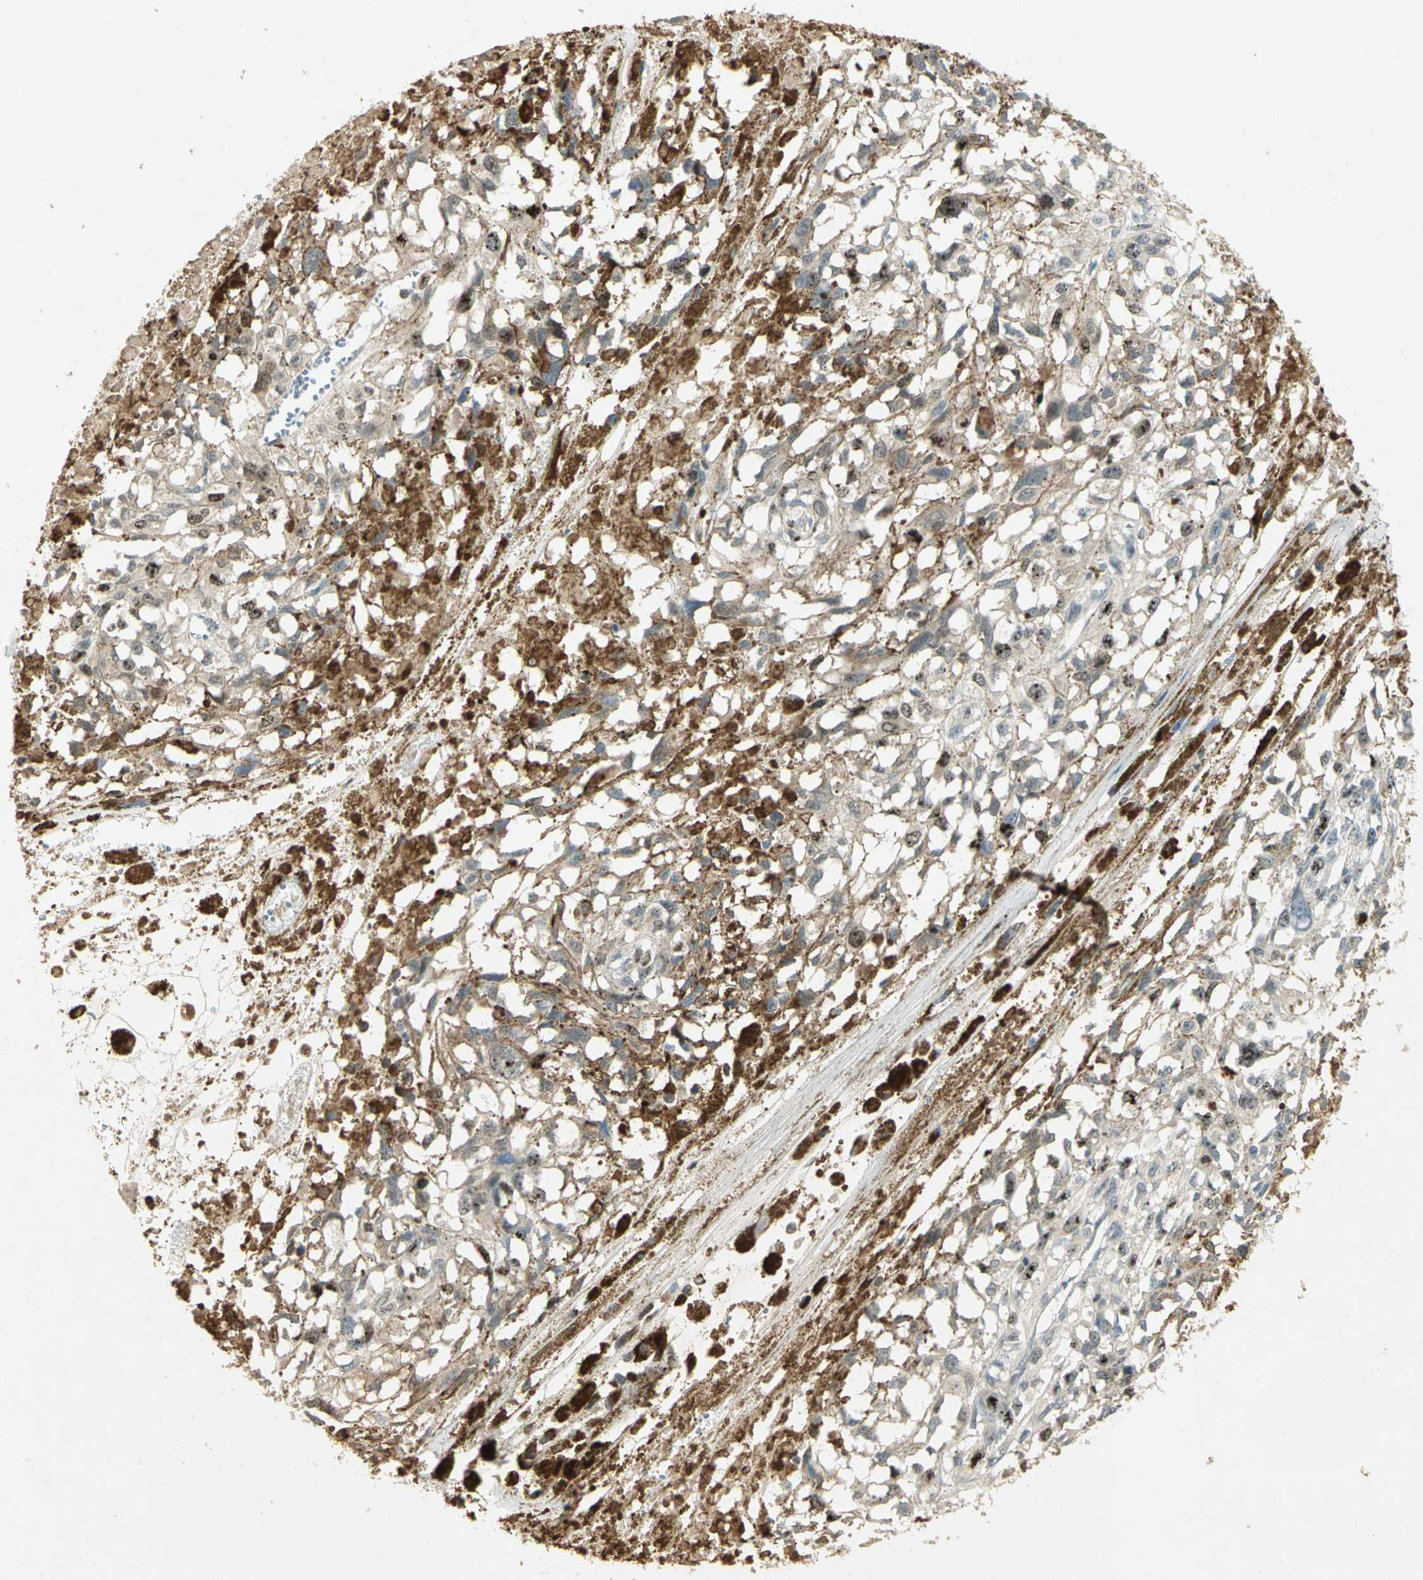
{"staining": {"intensity": "negative", "quantity": "none", "location": "none"}, "tissue": "melanoma", "cell_type": "Tumor cells", "image_type": "cancer", "snomed": [{"axis": "morphology", "description": "Malignant melanoma, Metastatic site"}, {"axis": "topography", "description": "Lymph node"}], "caption": "Tumor cells are negative for protein expression in human melanoma.", "gene": "BIRC2", "patient": {"sex": "male", "age": 59}}